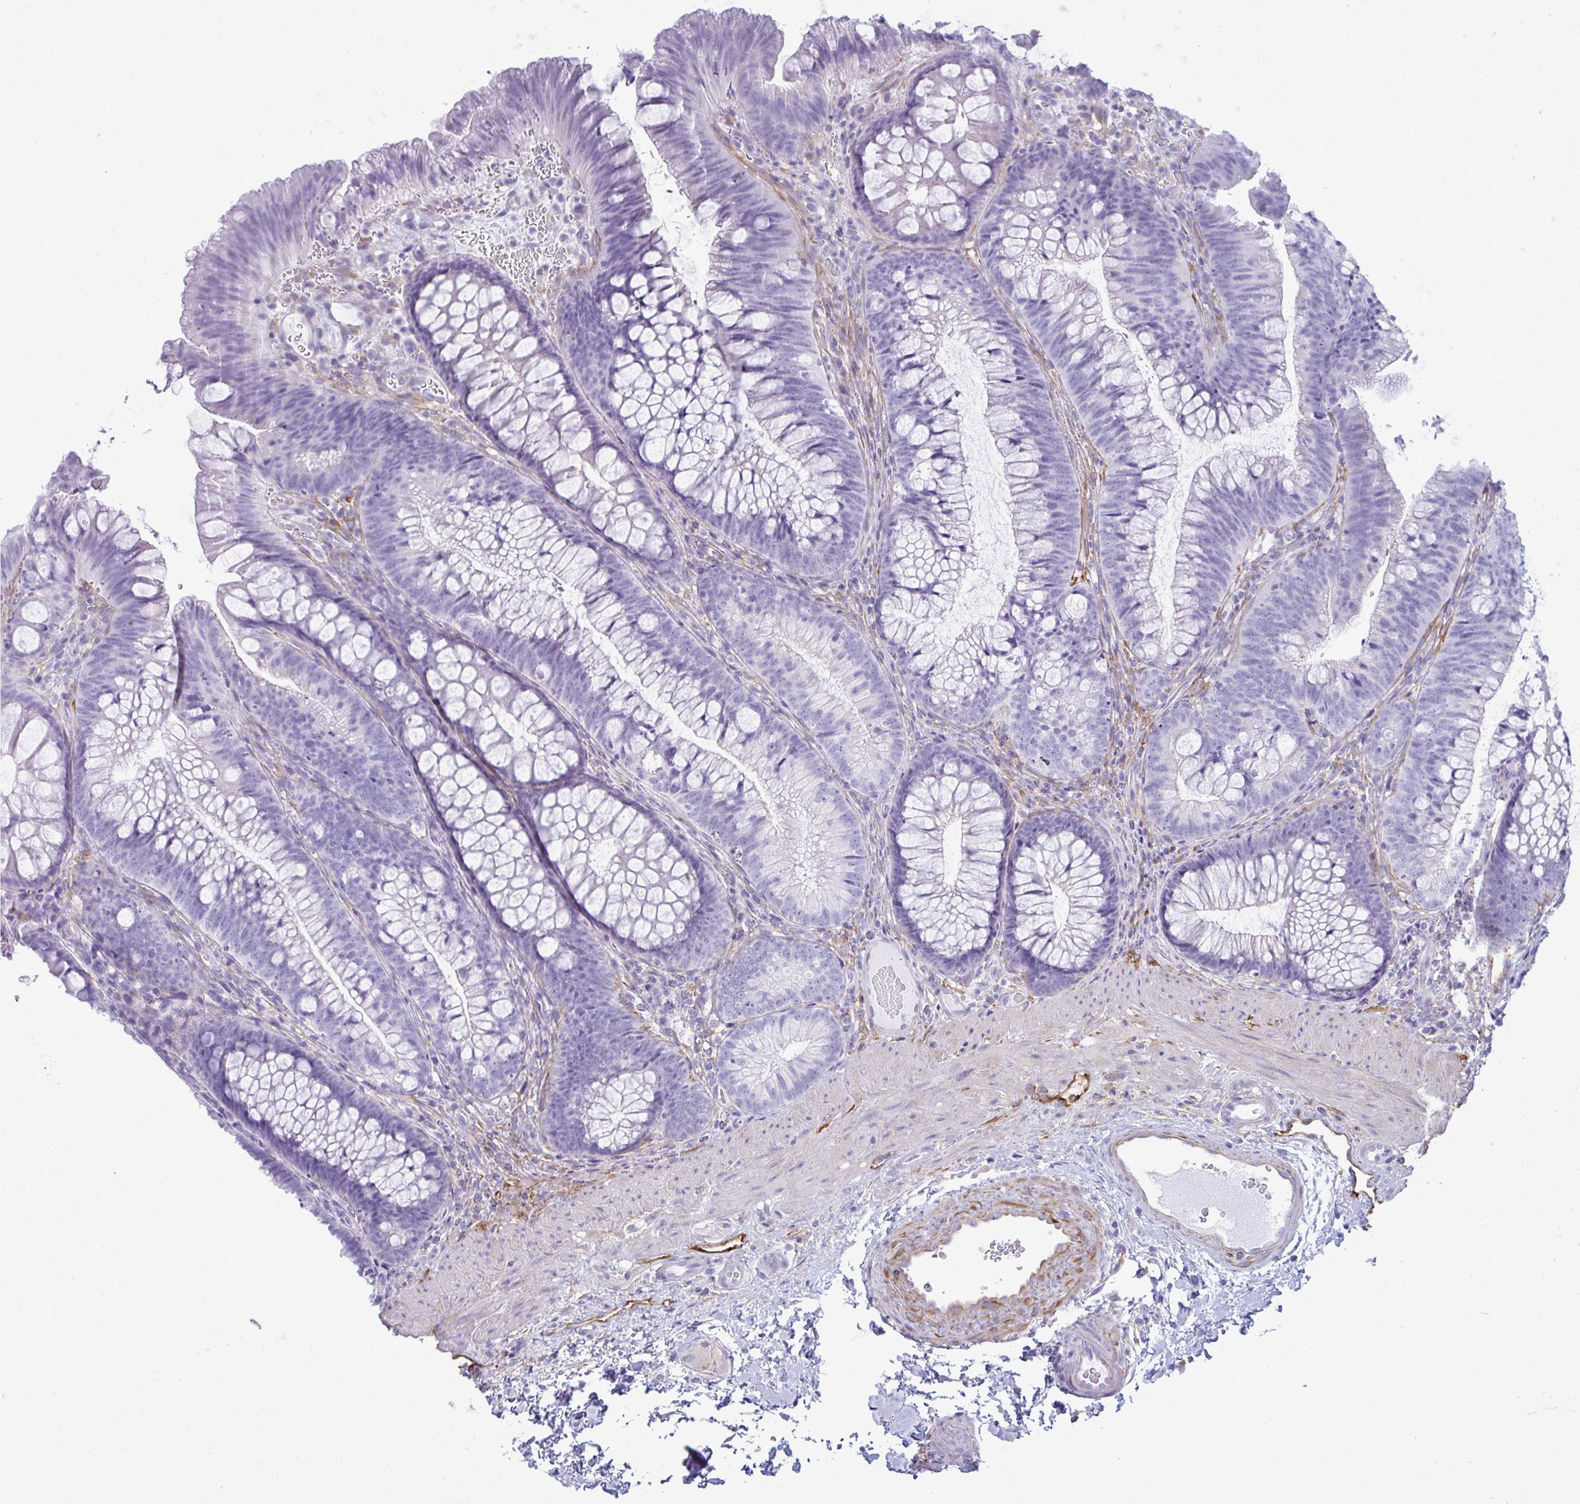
{"staining": {"intensity": "moderate", "quantity": "25%-75%", "location": "cytoplasmic/membranous"}, "tissue": "colon", "cell_type": "Endothelial cells", "image_type": "normal", "snomed": [{"axis": "morphology", "description": "Normal tissue, NOS"}, {"axis": "morphology", "description": "Adenoma, NOS"}, {"axis": "topography", "description": "Soft tissue"}, {"axis": "topography", "description": "Colon"}], "caption": "Colon stained with immunohistochemistry (IHC) exhibits moderate cytoplasmic/membranous positivity in approximately 25%-75% of endothelial cells.", "gene": "MYH10", "patient": {"sex": "male", "age": 47}}